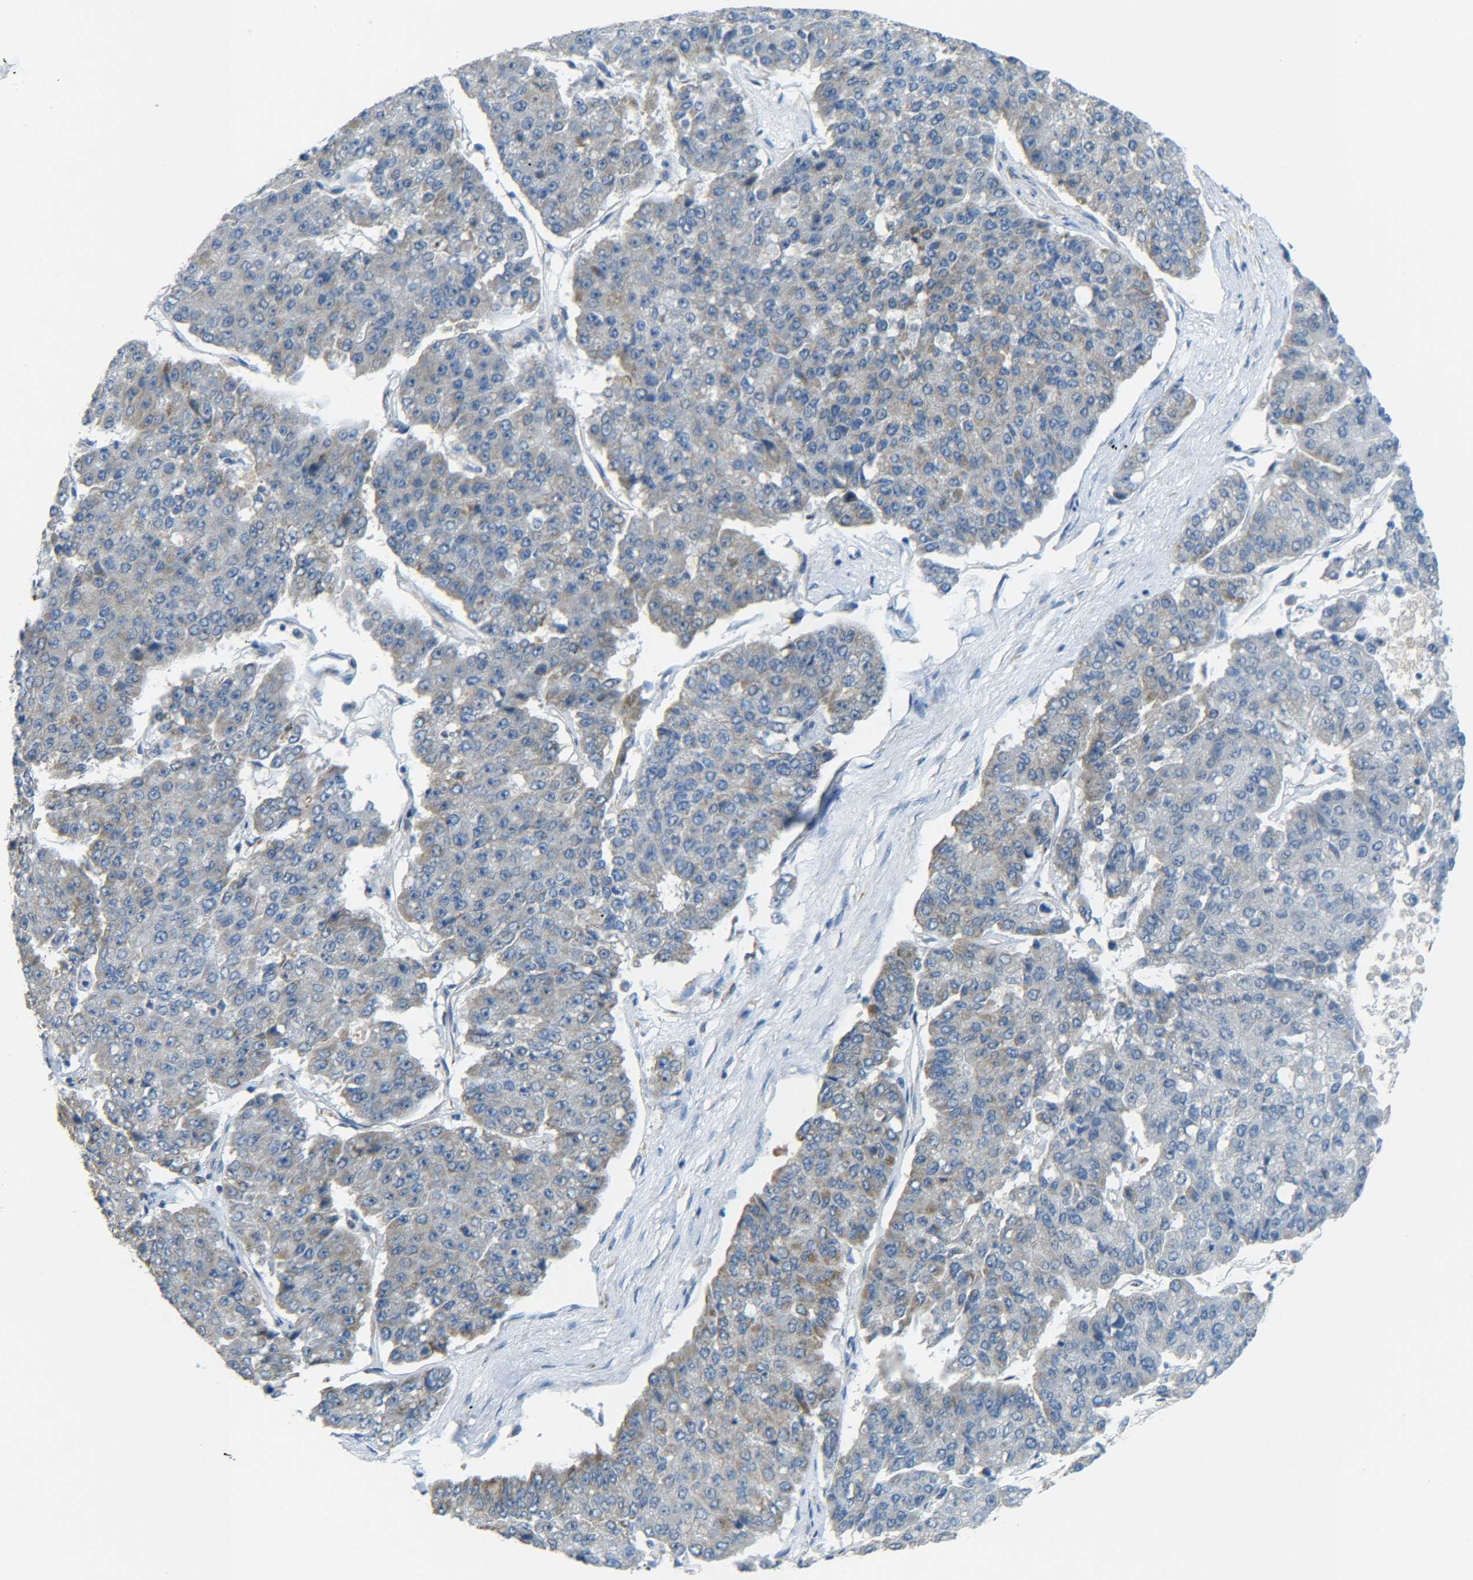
{"staining": {"intensity": "weak", "quantity": "<25%", "location": "cytoplasmic/membranous"}, "tissue": "pancreatic cancer", "cell_type": "Tumor cells", "image_type": "cancer", "snomed": [{"axis": "morphology", "description": "Adenocarcinoma, NOS"}, {"axis": "topography", "description": "Pancreas"}], "caption": "Tumor cells are negative for brown protein staining in pancreatic cancer. Nuclei are stained in blue.", "gene": "CYB5R1", "patient": {"sex": "male", "age": 50}}